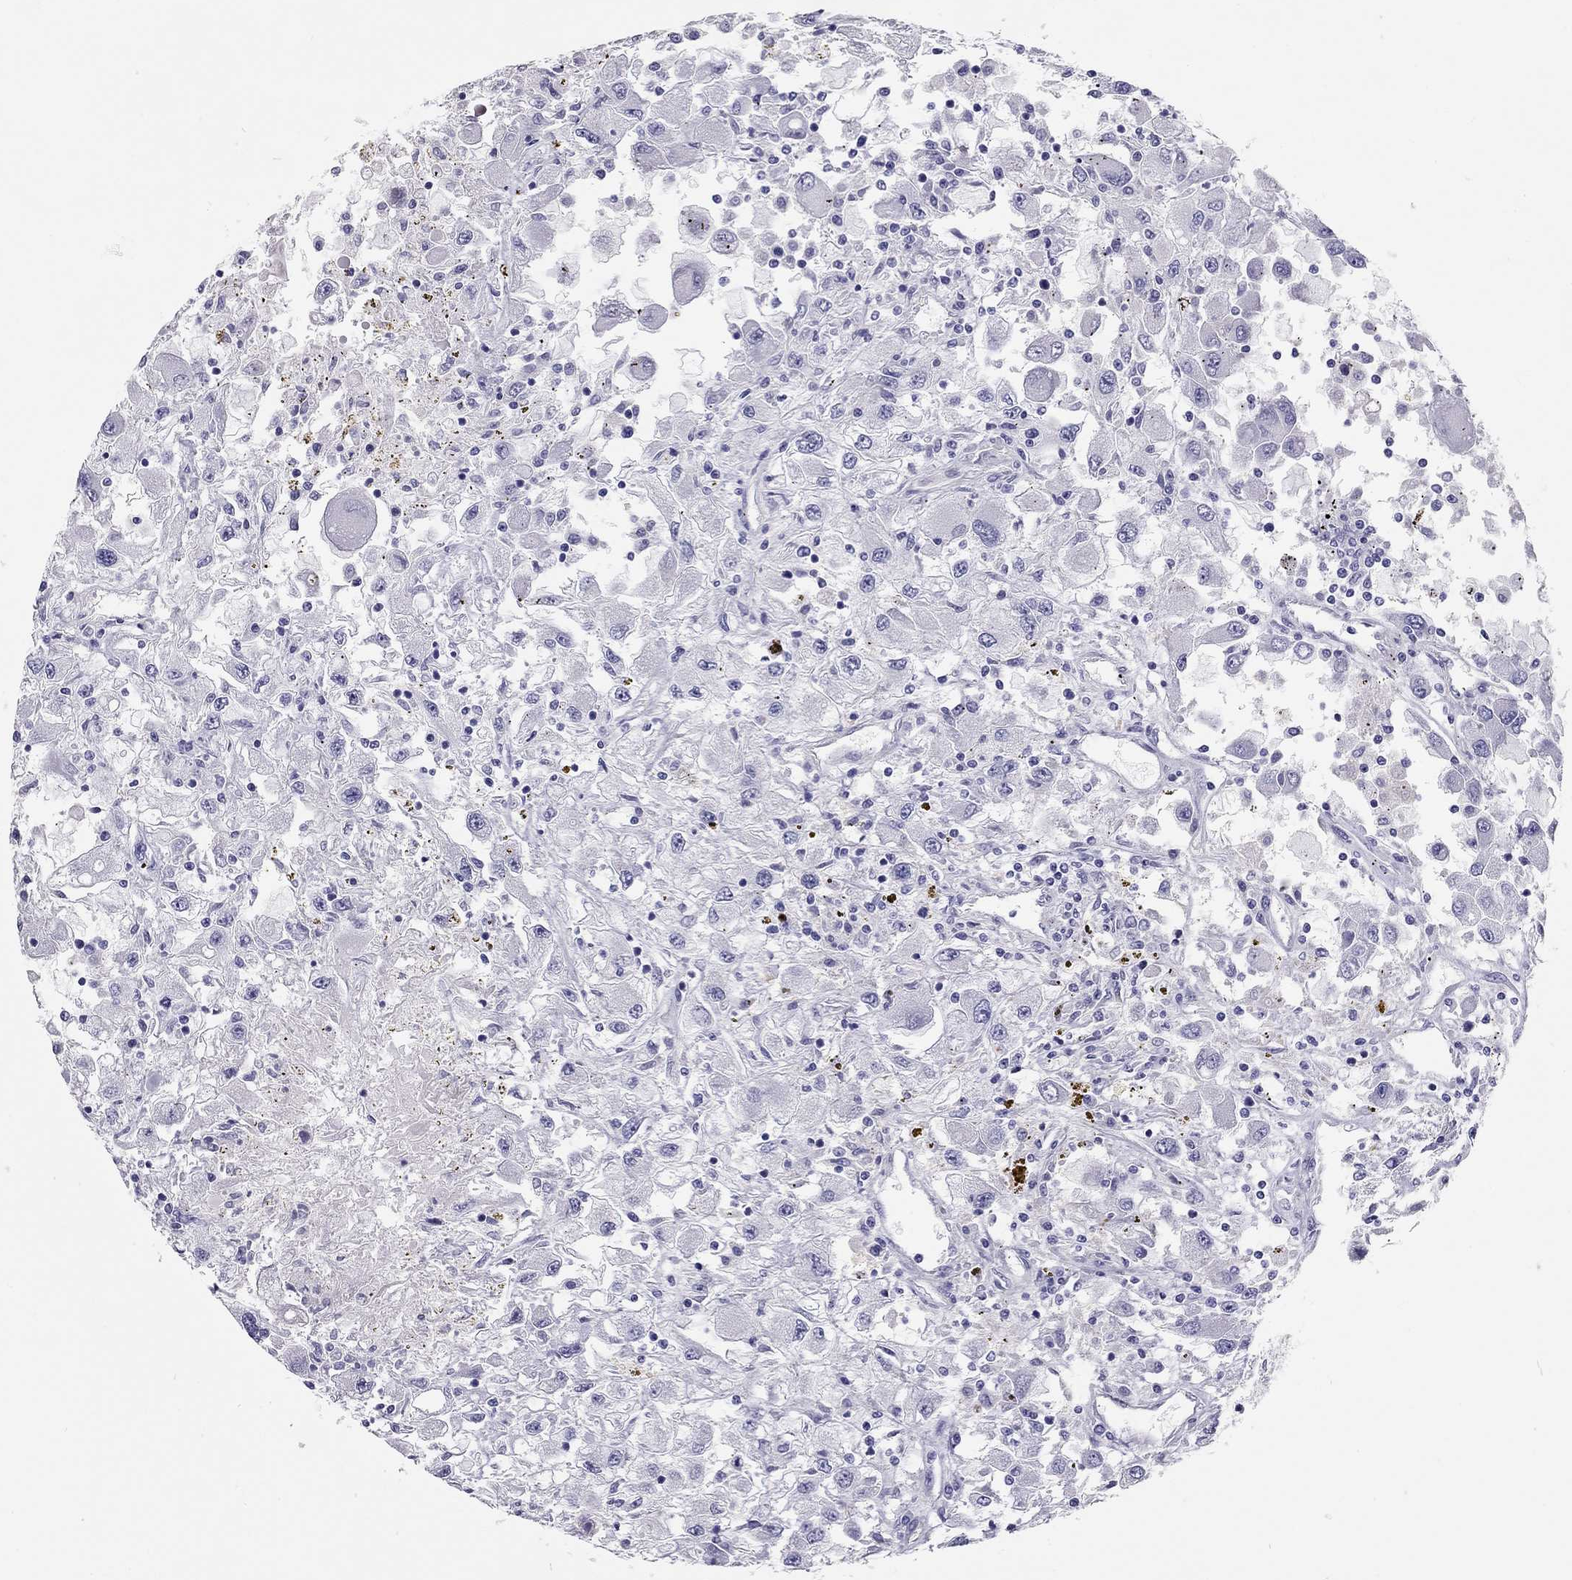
{"staining": {"intensity": "negative", "quantity": "none", "location": "none"}, "tissue": "renal cancer", "cell_type": "Tumor cells", "image_type": "cancer", "snomed": [{"axis": "morphology", "description": "Adenocarcinoma, NOS"}, {"axis": "topography", "description": "Kidney"}], "caption": "This is an IHC micrograph of renal cancer (adenocarcinoma). There is no expression in tumor cells.", "gene": "SCARB1", "patient": {"sex": "female", "age": 67}}